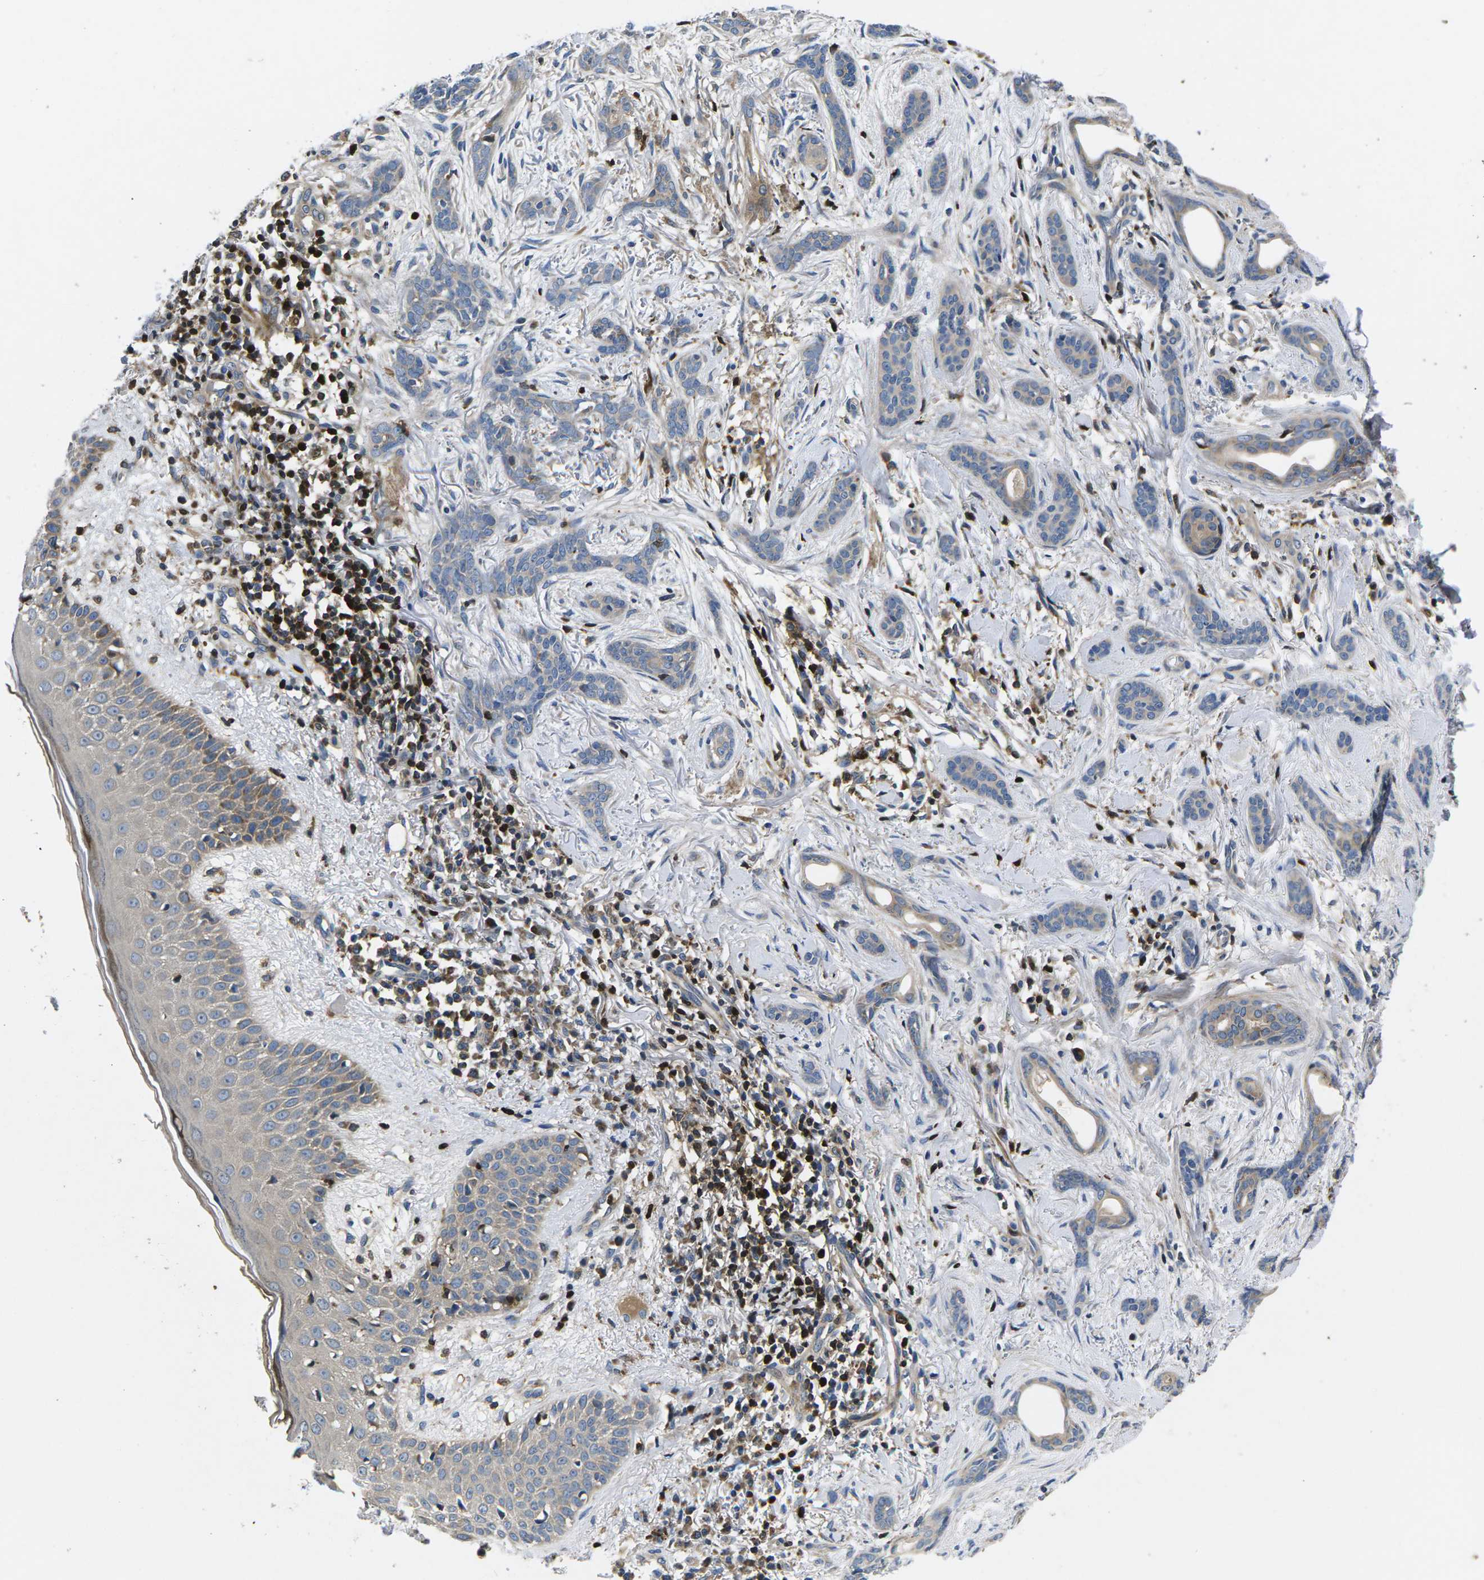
{"staining": {"intensity": "weak", "quantity": "<25%", "location": "cytoplasmic/membranous"}, "tissue": "skin cancer", "cell_type": "Tumor cells", "image_type": "cancer", "snomed": [{"axis": "morphology", "description": "Basal cell carcinoma"}, {"axis": "morphology", "description": "Adnexal tumor, benign"}, {"axis": "topography", "description": "Skin"}], "caption": "Tumor cells are negative for brown protein staining in skin basal cell carcinoma.", "gene": "PLCE1", "patient": {"sex": "female", "age": 42}}